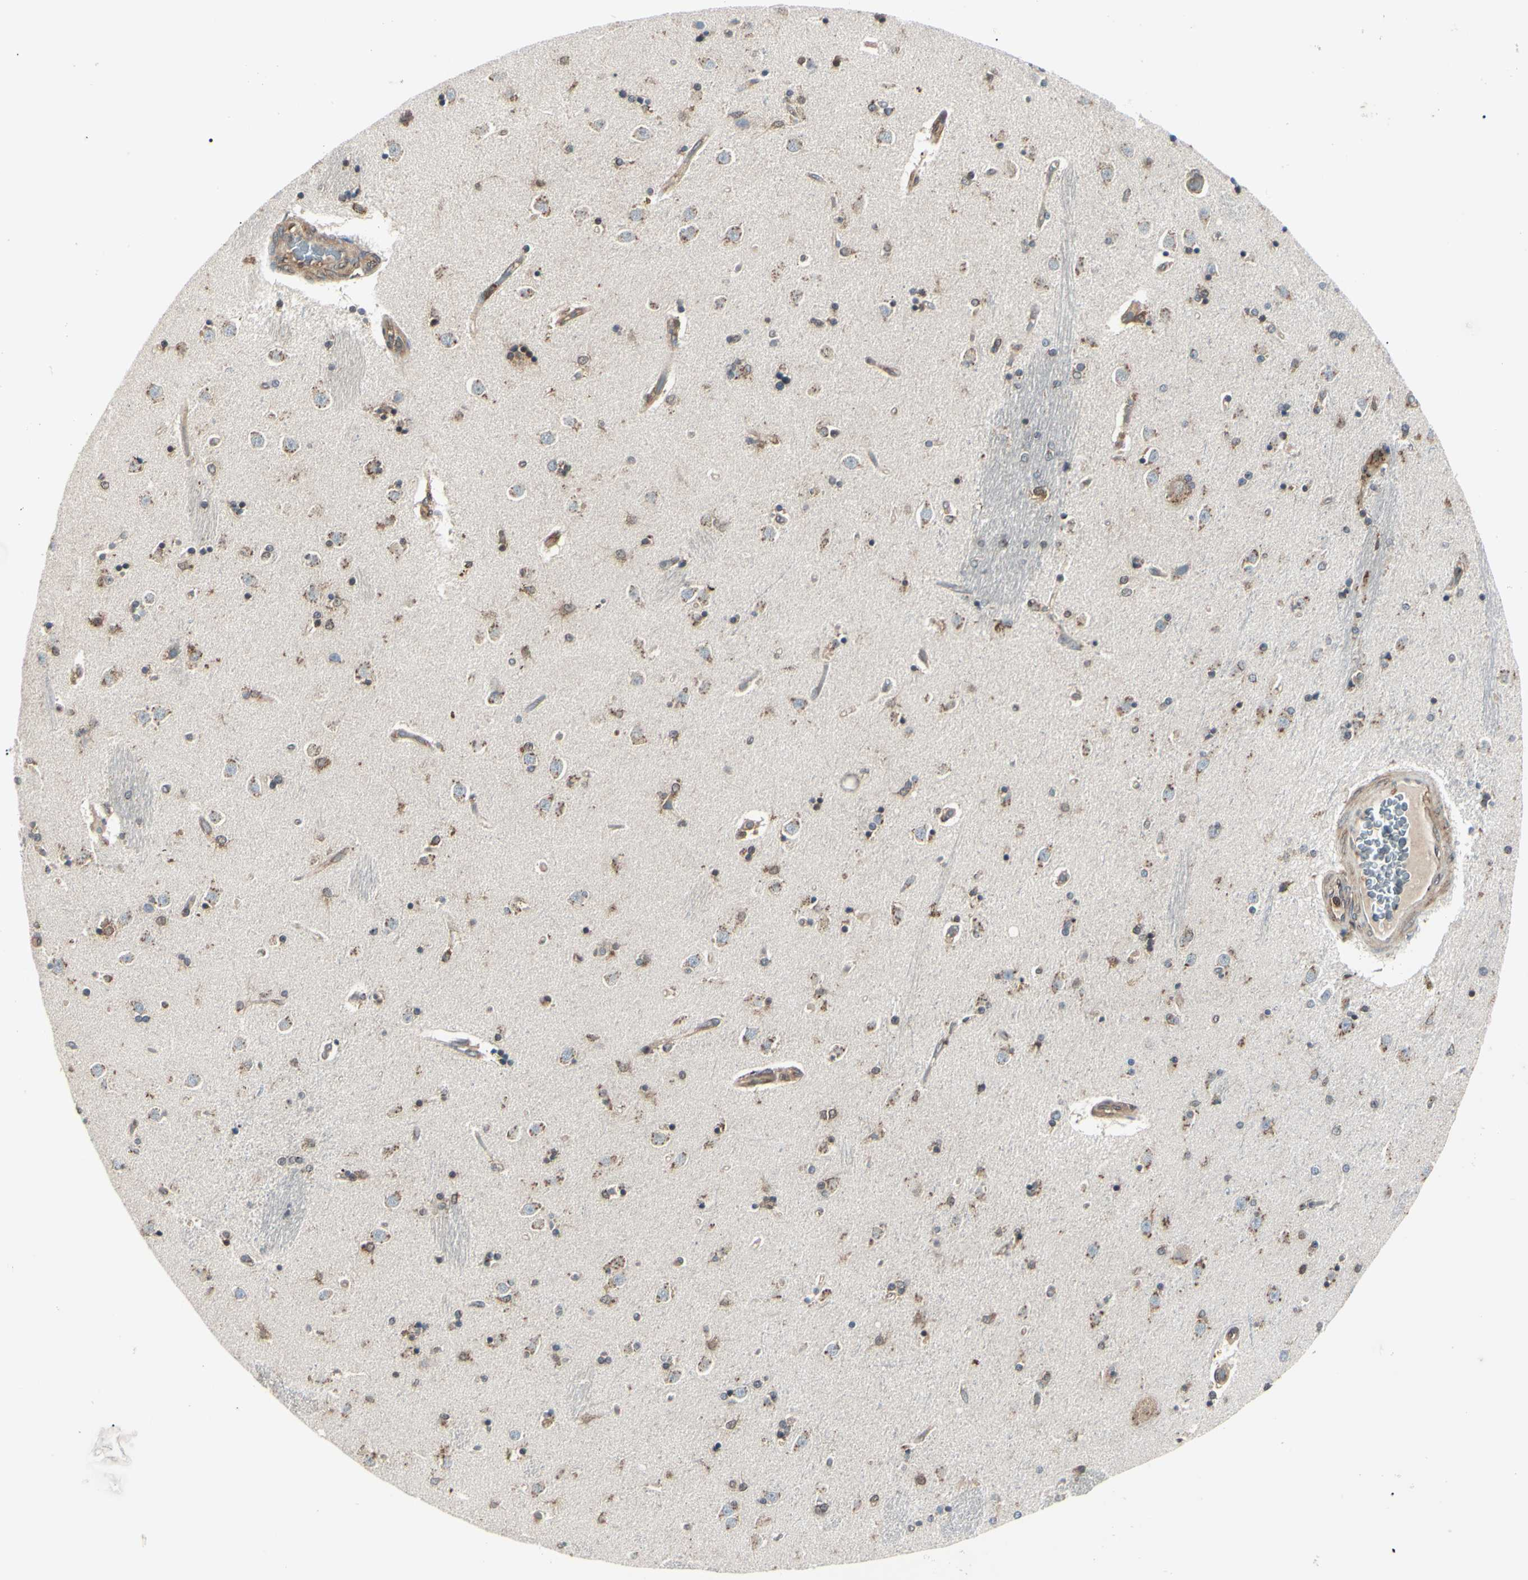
{"staining": {"intensity": "weak", "quantity": "25%-75%", "location": "cytoplasmic/membranous"}, "tissue": "caudate", "cell_type": "Glial cells", "image_type": "normal", "snomed": [{"axis": "morphology", "description": "Normal tissue, NOS"}, {"axis": "topography", "description": "Lateral ventricle wall"}], "caption": "An immunohistochemistry micrograph of benign tissue is shown. Protein staining in brown shows weak cytoplasmic/membranous positivity in caudate within glial cells. Nuclei are stained in blue.", "gene": "MAPRE1", "patient": {"sex": "female", "age": 54}}